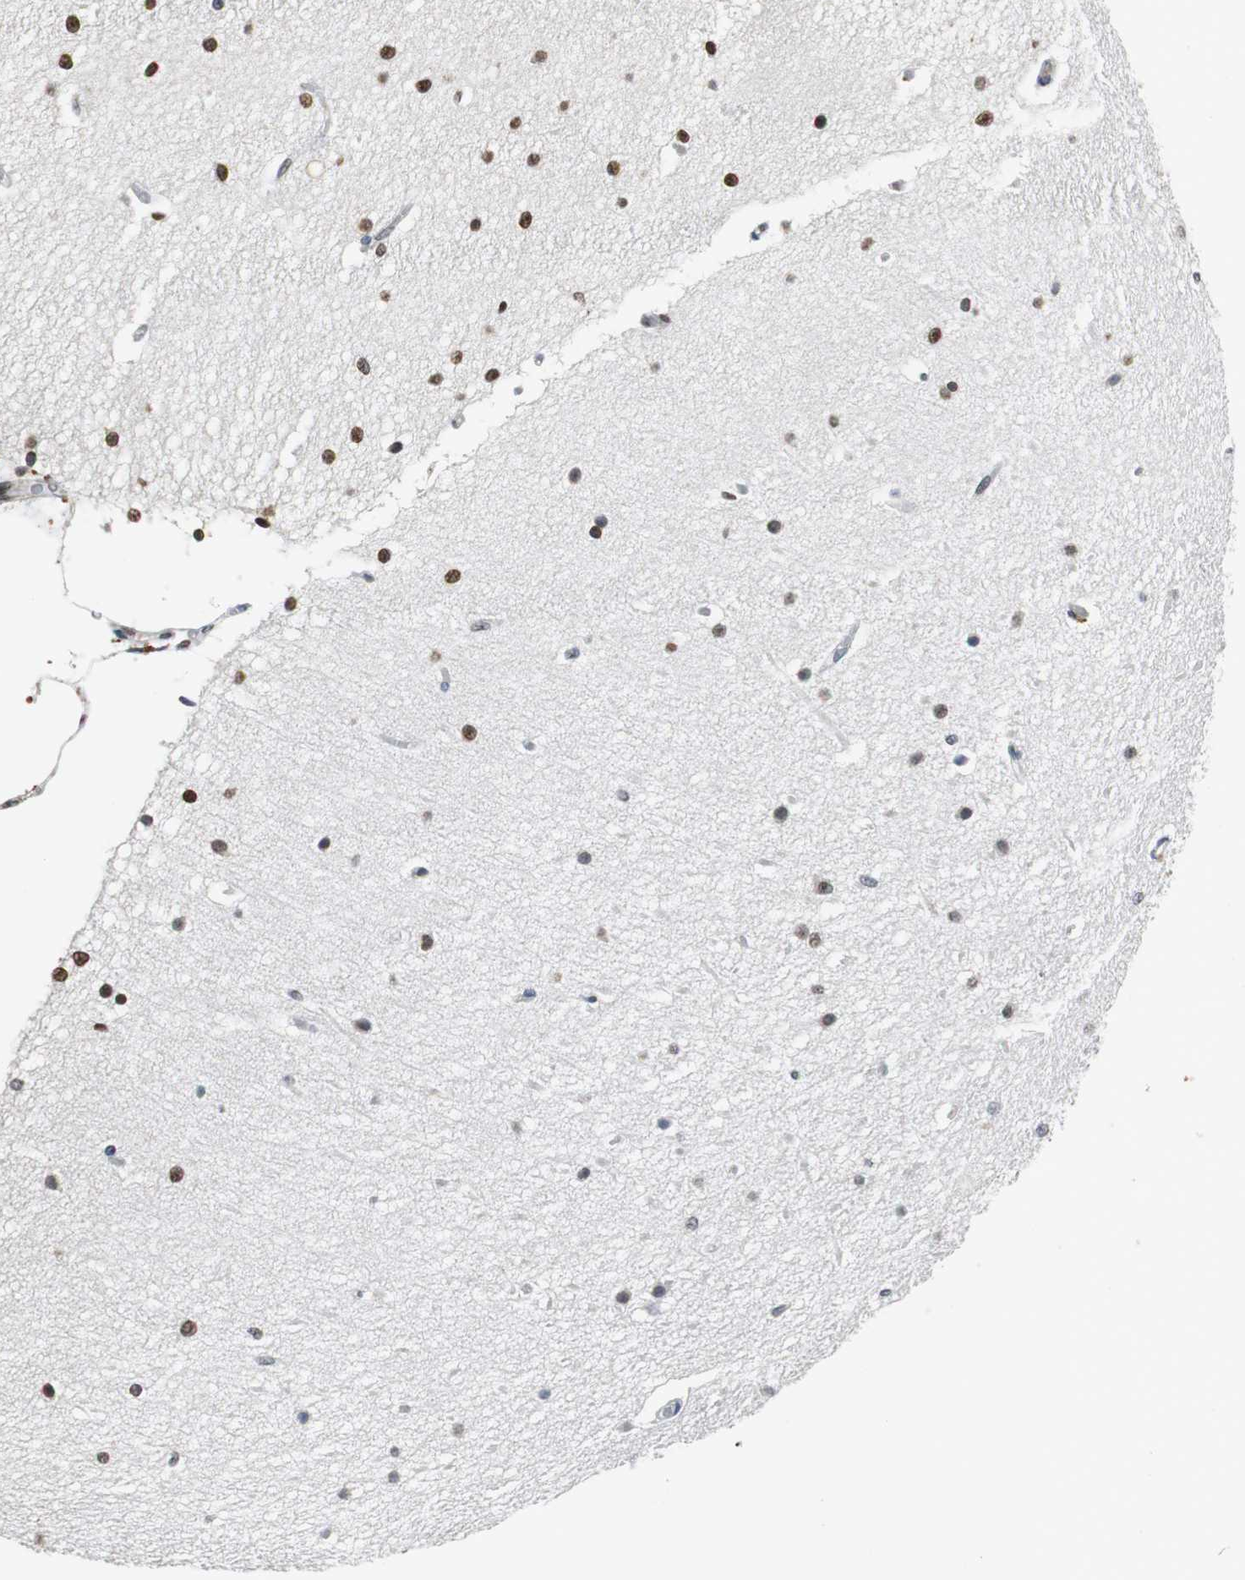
{"staining": {"intensity": "moderate", "quantity": "25%-75%", "location": "nuclear"}, "tissue": "cerebellum", "cell_type": "Cells in molecular layer", "image_type": "normal", "snomed": [{"axis": "morphology", "description": "Normal tissue, NOS"}, {"axis": "topography", "description": "Cerebellum"}], "caption": "A photomicrograph of human cerebellum stained for a protein exhibits moderate nuclear brown staining in cells in molecular layer.", "gene": "ORM1", "patient": {"sex": "female", "age": 54}}